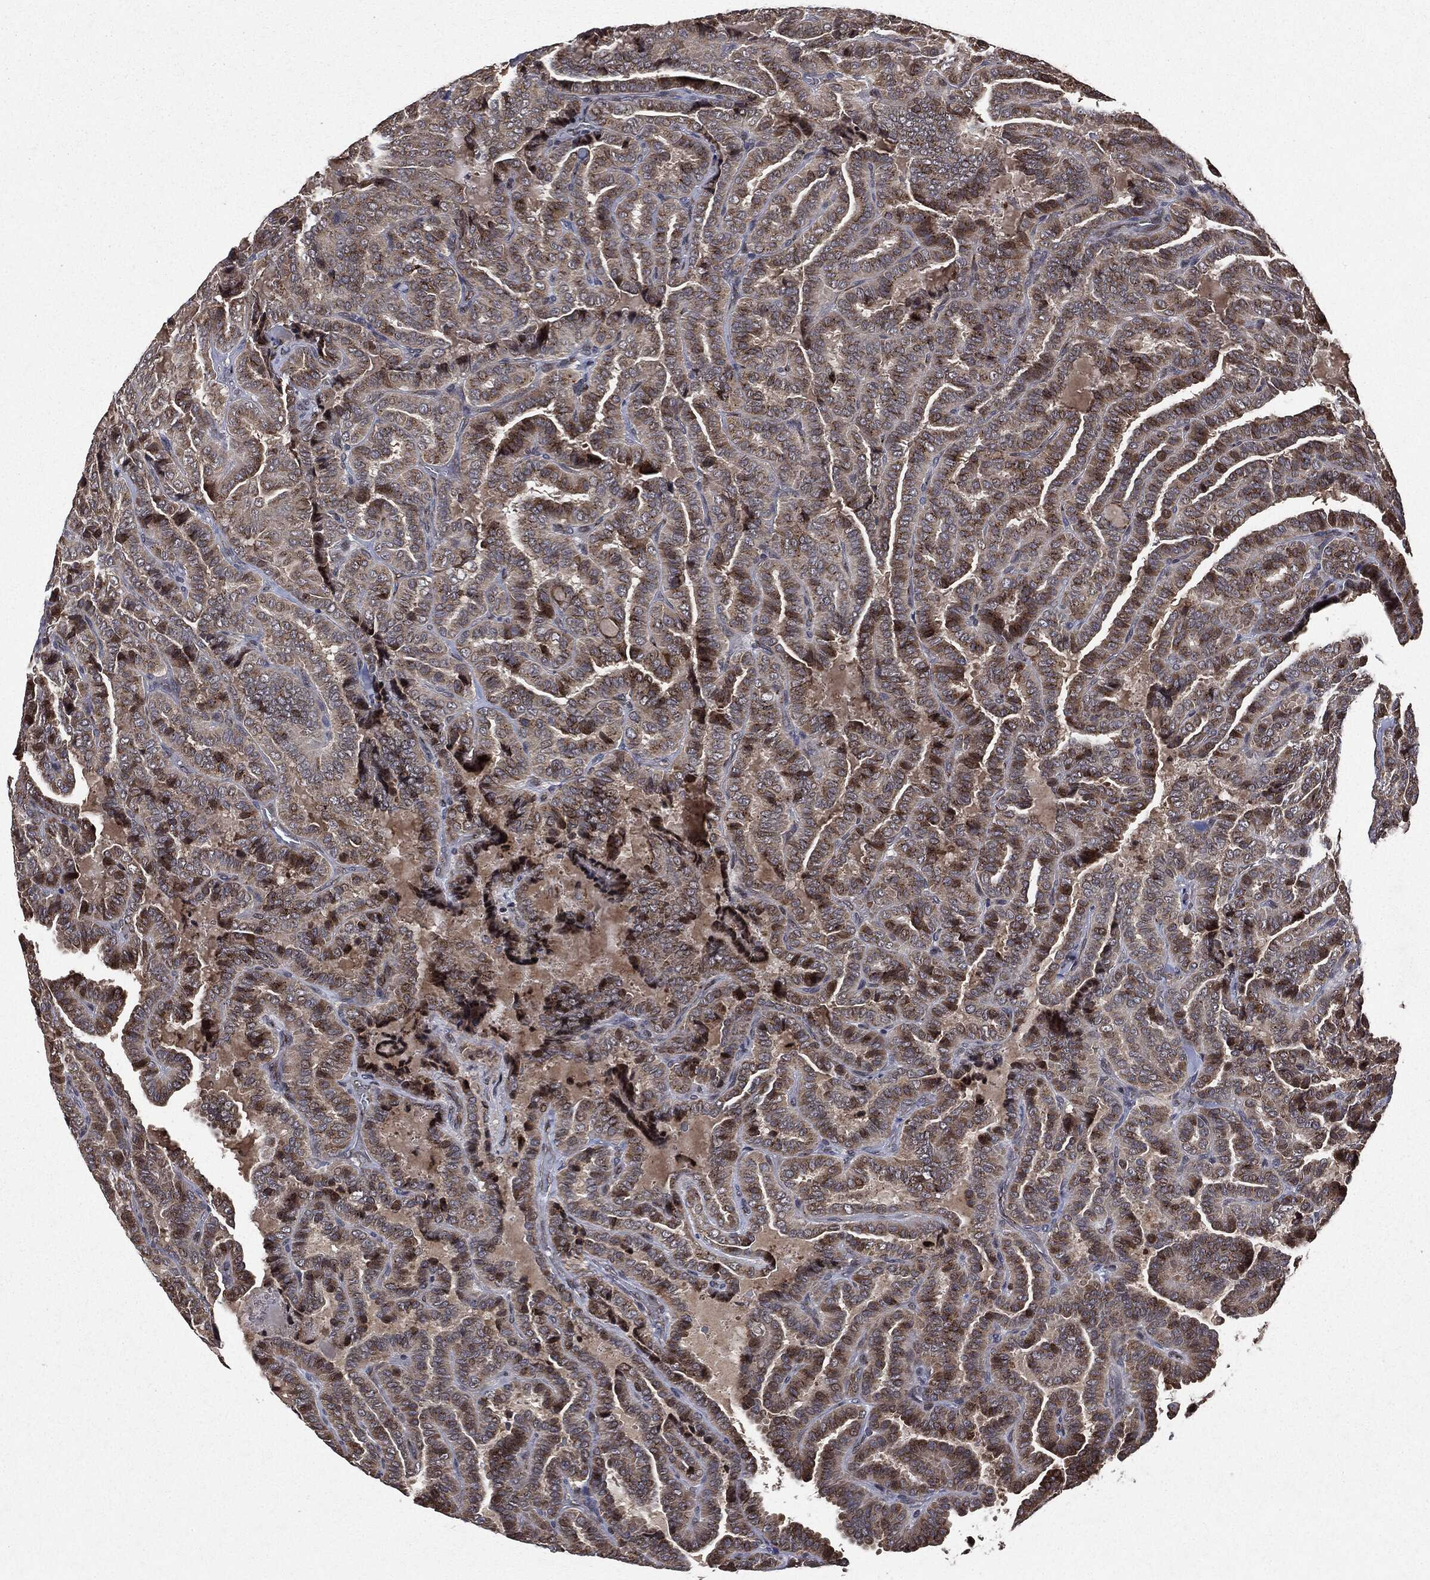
{"staining": {"intensity": "moderate", "quantity": "25%-75%", "location": "cytoplasmic/membranous"}, "tissue": "thyroid cancer", "cell_type": "Tumor cells", "image_type": "cancer", "snomed": [{"axis": "morphology", "description": "Papillary adenocarcinoma, NOS"}, {"axis": "topography", "description": "Thyroid gland"}], "caption": "Immunohistochemistry (IHC) (DAB) staining of thyroid cancer displays moderate cytoplasmic/membranous protein positivity in about 25%-75% of tumor cells.", "gene": "PLPPR2", "patient": {"sex": "female", "age": 39}}